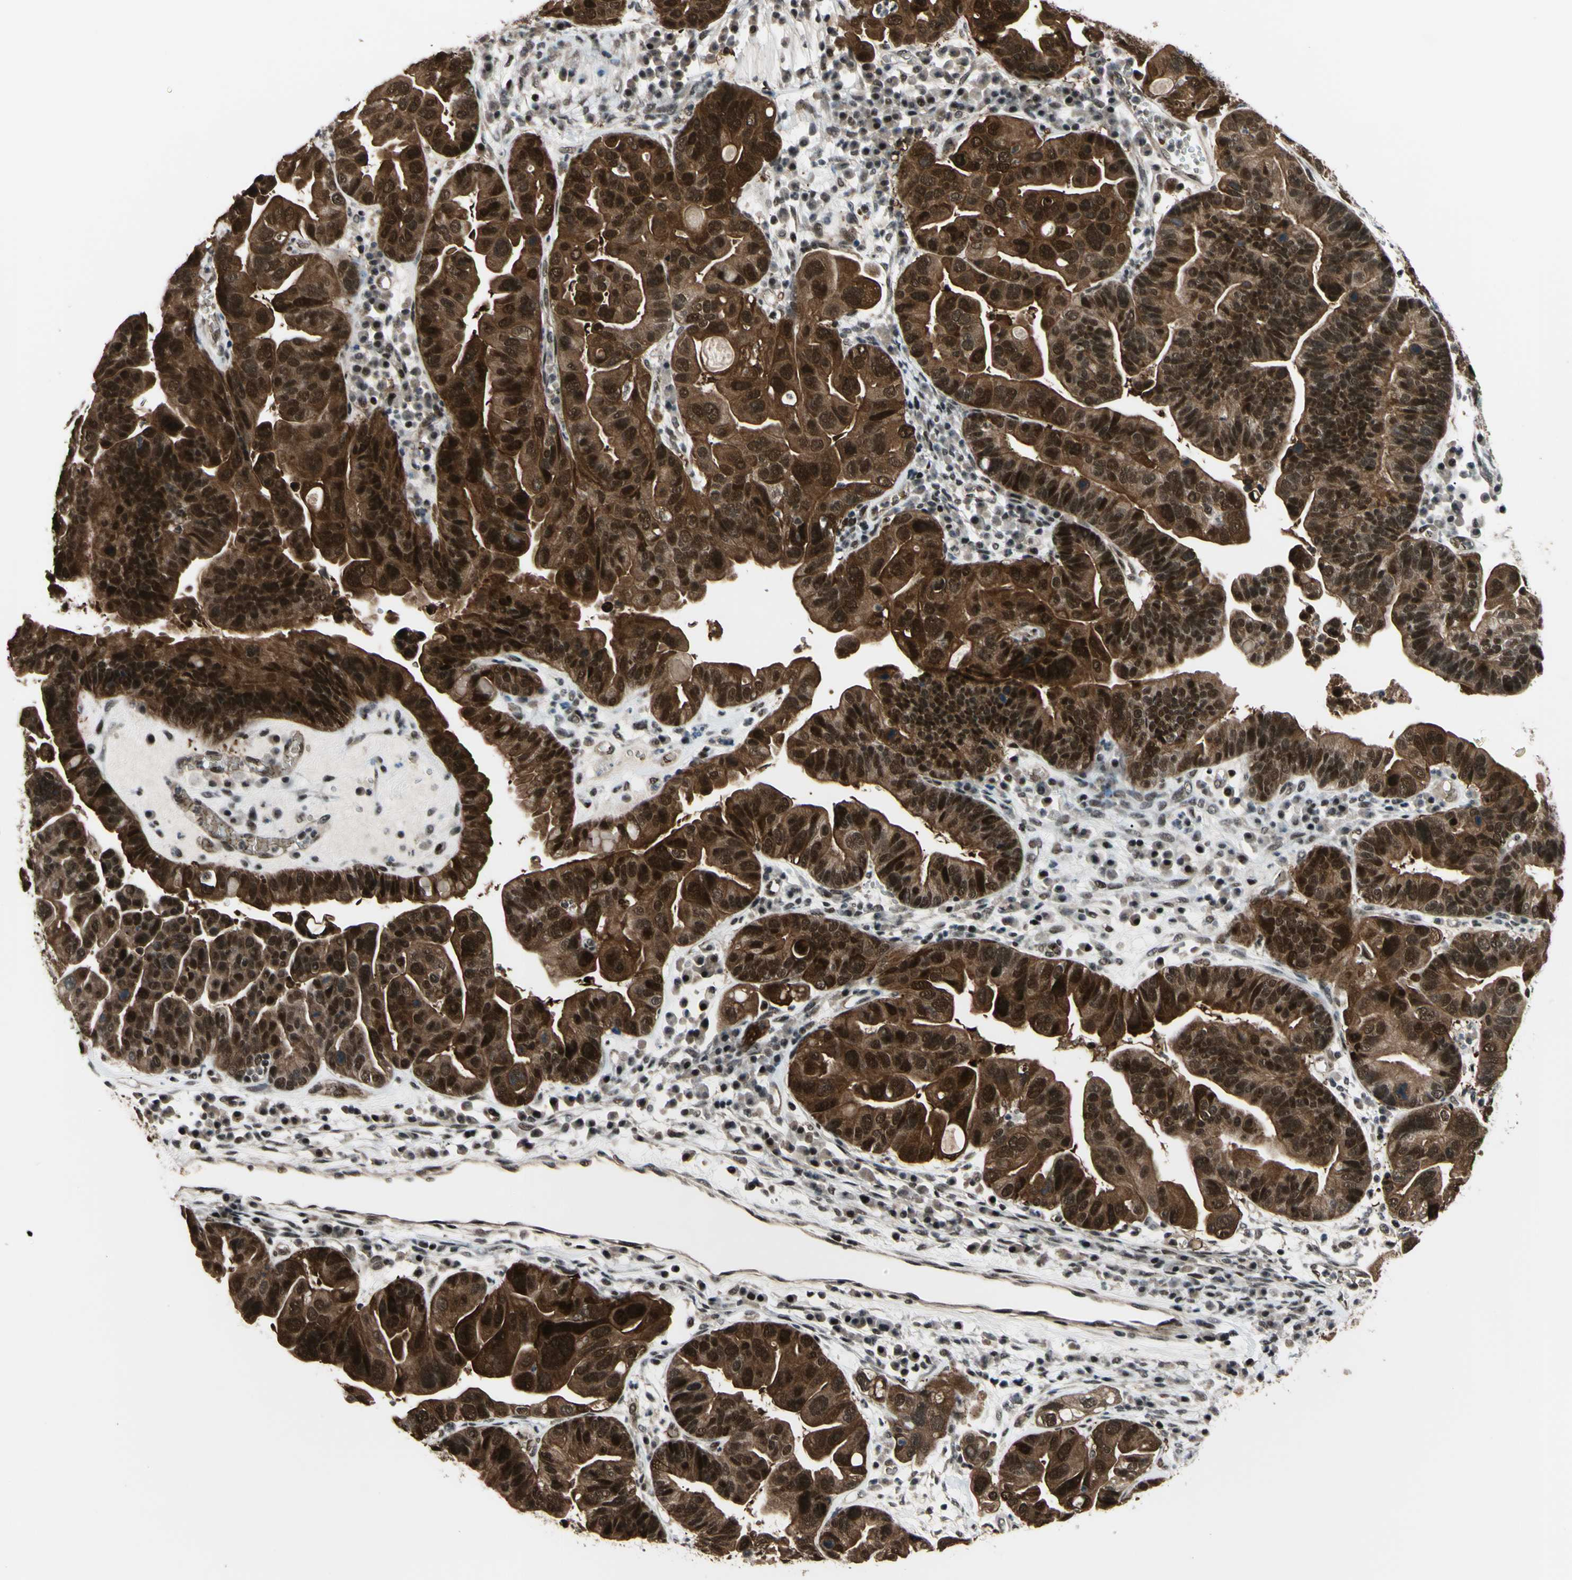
{"staining": {"intensity": "strong", "quantity": ">75%", "location": "cytoplasmic/membranous,nuclear"}, "tissue": "ovarian cancer", "cell_type": "Tumor cells", "image_type": "cancer", "snomed": [{"axis": "morphology", "description": "Cystadenocarcinoma, serous, NOS"}, {"axis": "topography", "description": "Ovary"}], "caption": "A high amount of strong cytoplasmic/membranous and nuclear positivity is seen in approximately >75% of tumor cells in ovarian cancer (serous cystadenocarcinoma) tissue.", "gene": "THAP12", "patient": {"sex": "female", "age": 56}}